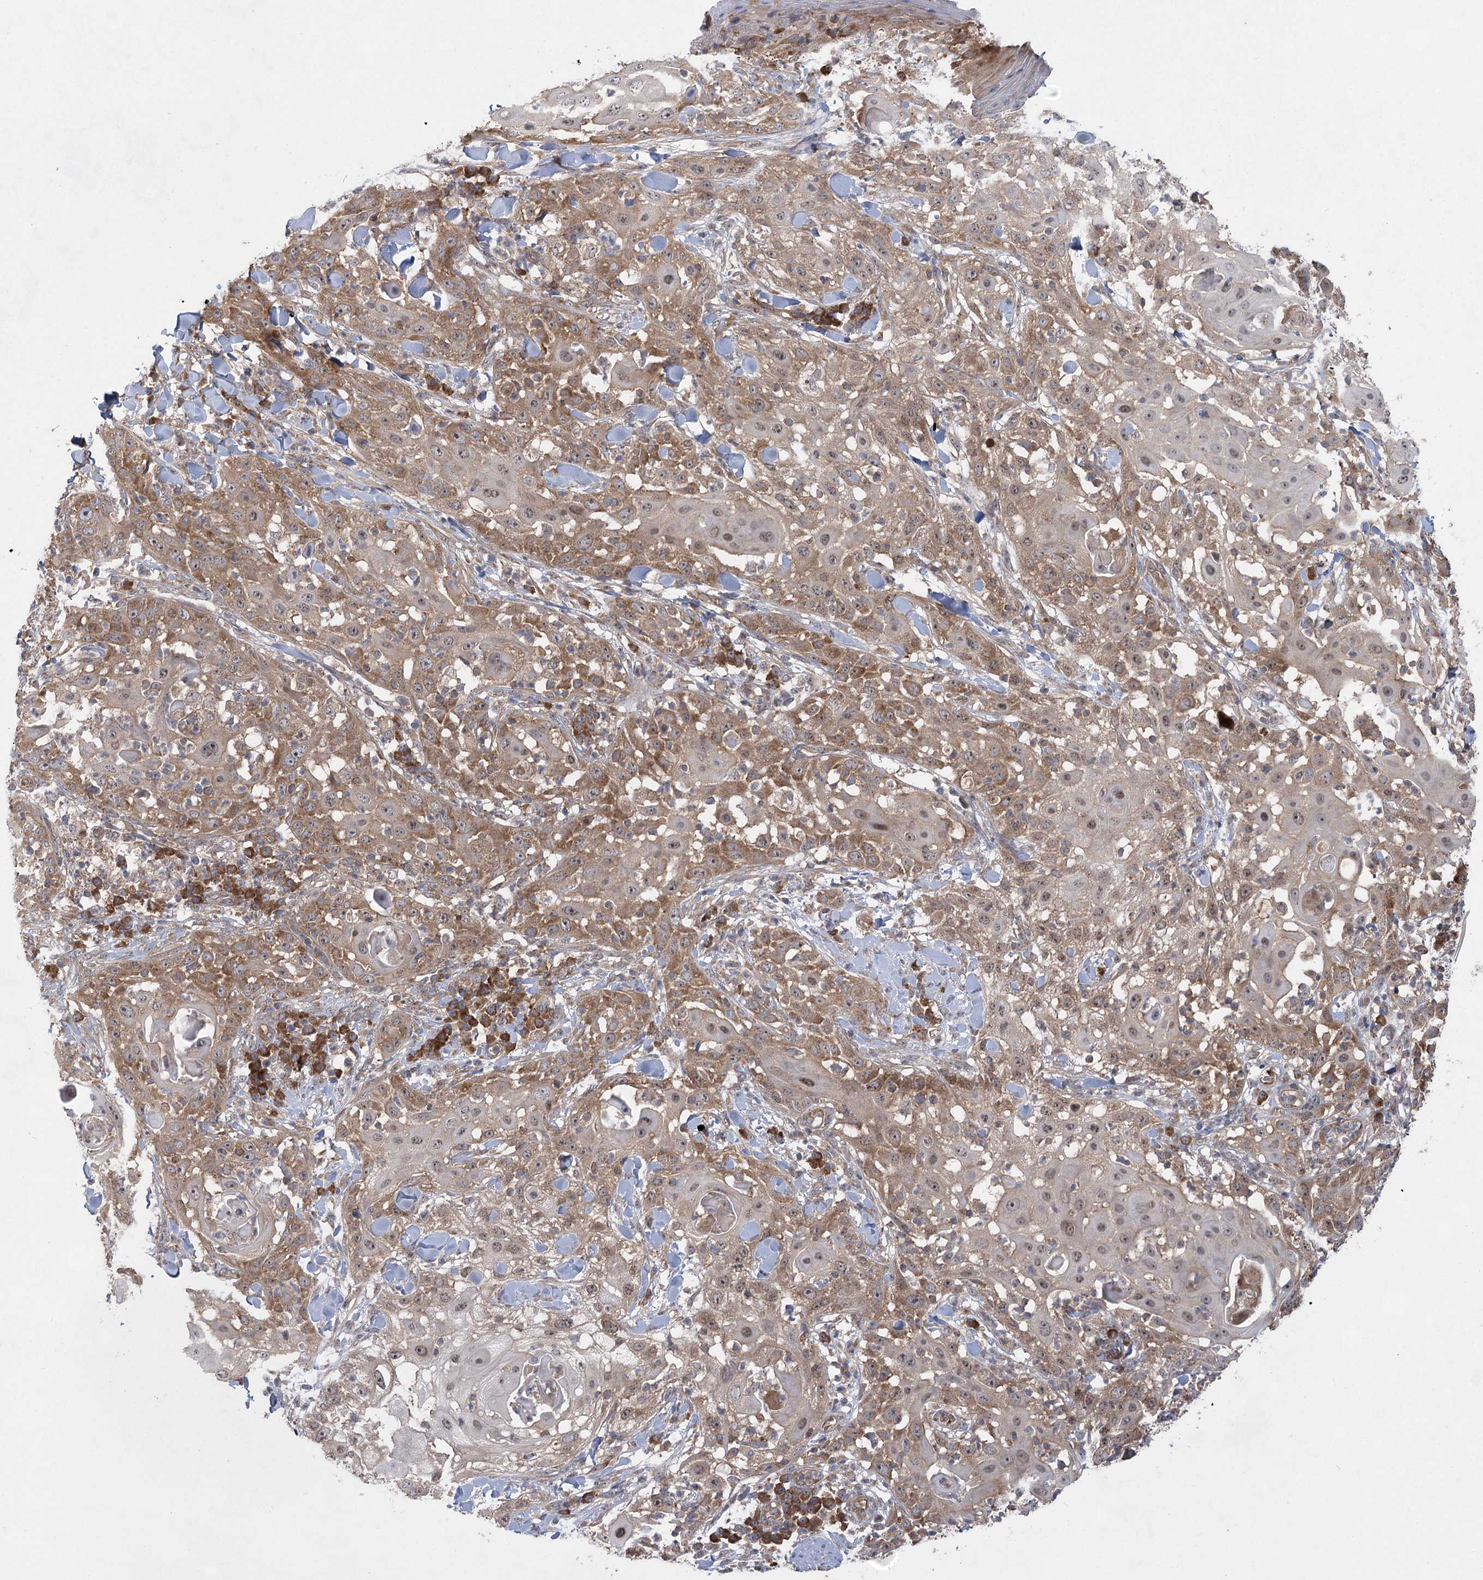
{"staining": {"intensity": "moderate", "quantity": ">75%", "location": "cytoplasmic/membranous,nuclear"}, "tissue": "skin cancer", "cell_type": "Tumor cells", "image_type": "cancer", "snomed": [{"axis": "morphology", "description": "Squamous cell carcinoma, NOS"}, {"axis": "topography", "description": "Skin"}], "caption": "Tumor cells show moderate cytoplasmic/membranous and nuclear positivity in about >75% of cells in skin cancer. (DAB = brown stain, brightfield microscopy at high magnification).", "gene": "EIF3A", "patient": {"sex": "female", "age": 44}}